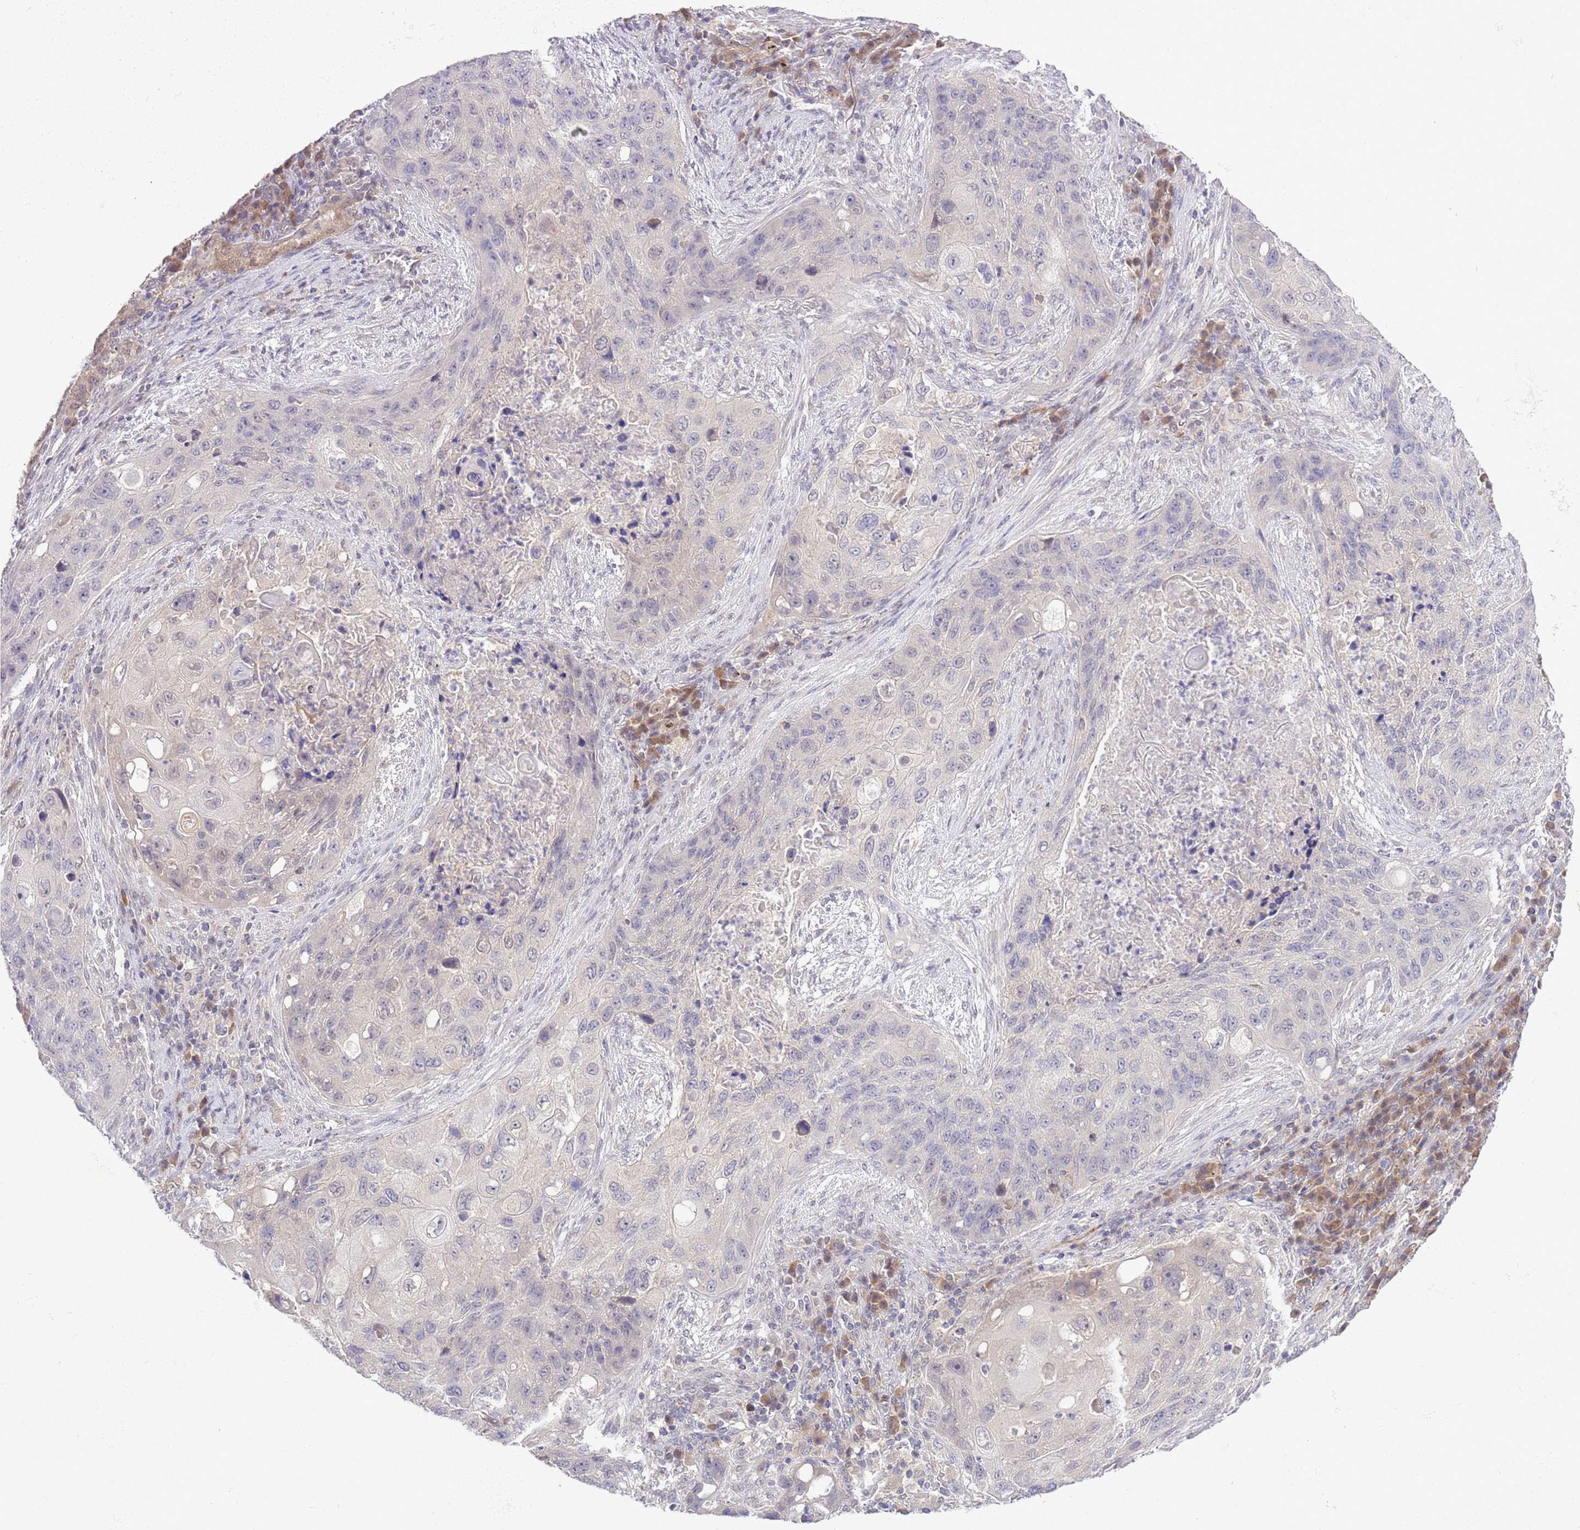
{"staining": {"intensity": "negative", "quantity": "none", "location": "none"}, "tissue": "lung cancer", "cell_type": "Tumor cells", "image_type": "cancer", "snomed": [{"axis": "morphology", "description": "Squamous cell carcinoma, NOS"}, {"axis": "topography", "description": "Lung"}], "caption": "The immunohistochemistry (IHC) photomicrograph has no significant staining in tumor cells of lung cancer (squamous cell carcinoma) tissue. (DAB IHC visualized using brightfield microscopy, high magnification).", "gene": "GALK2", "patient": {"sex": "female", "age": 63}}